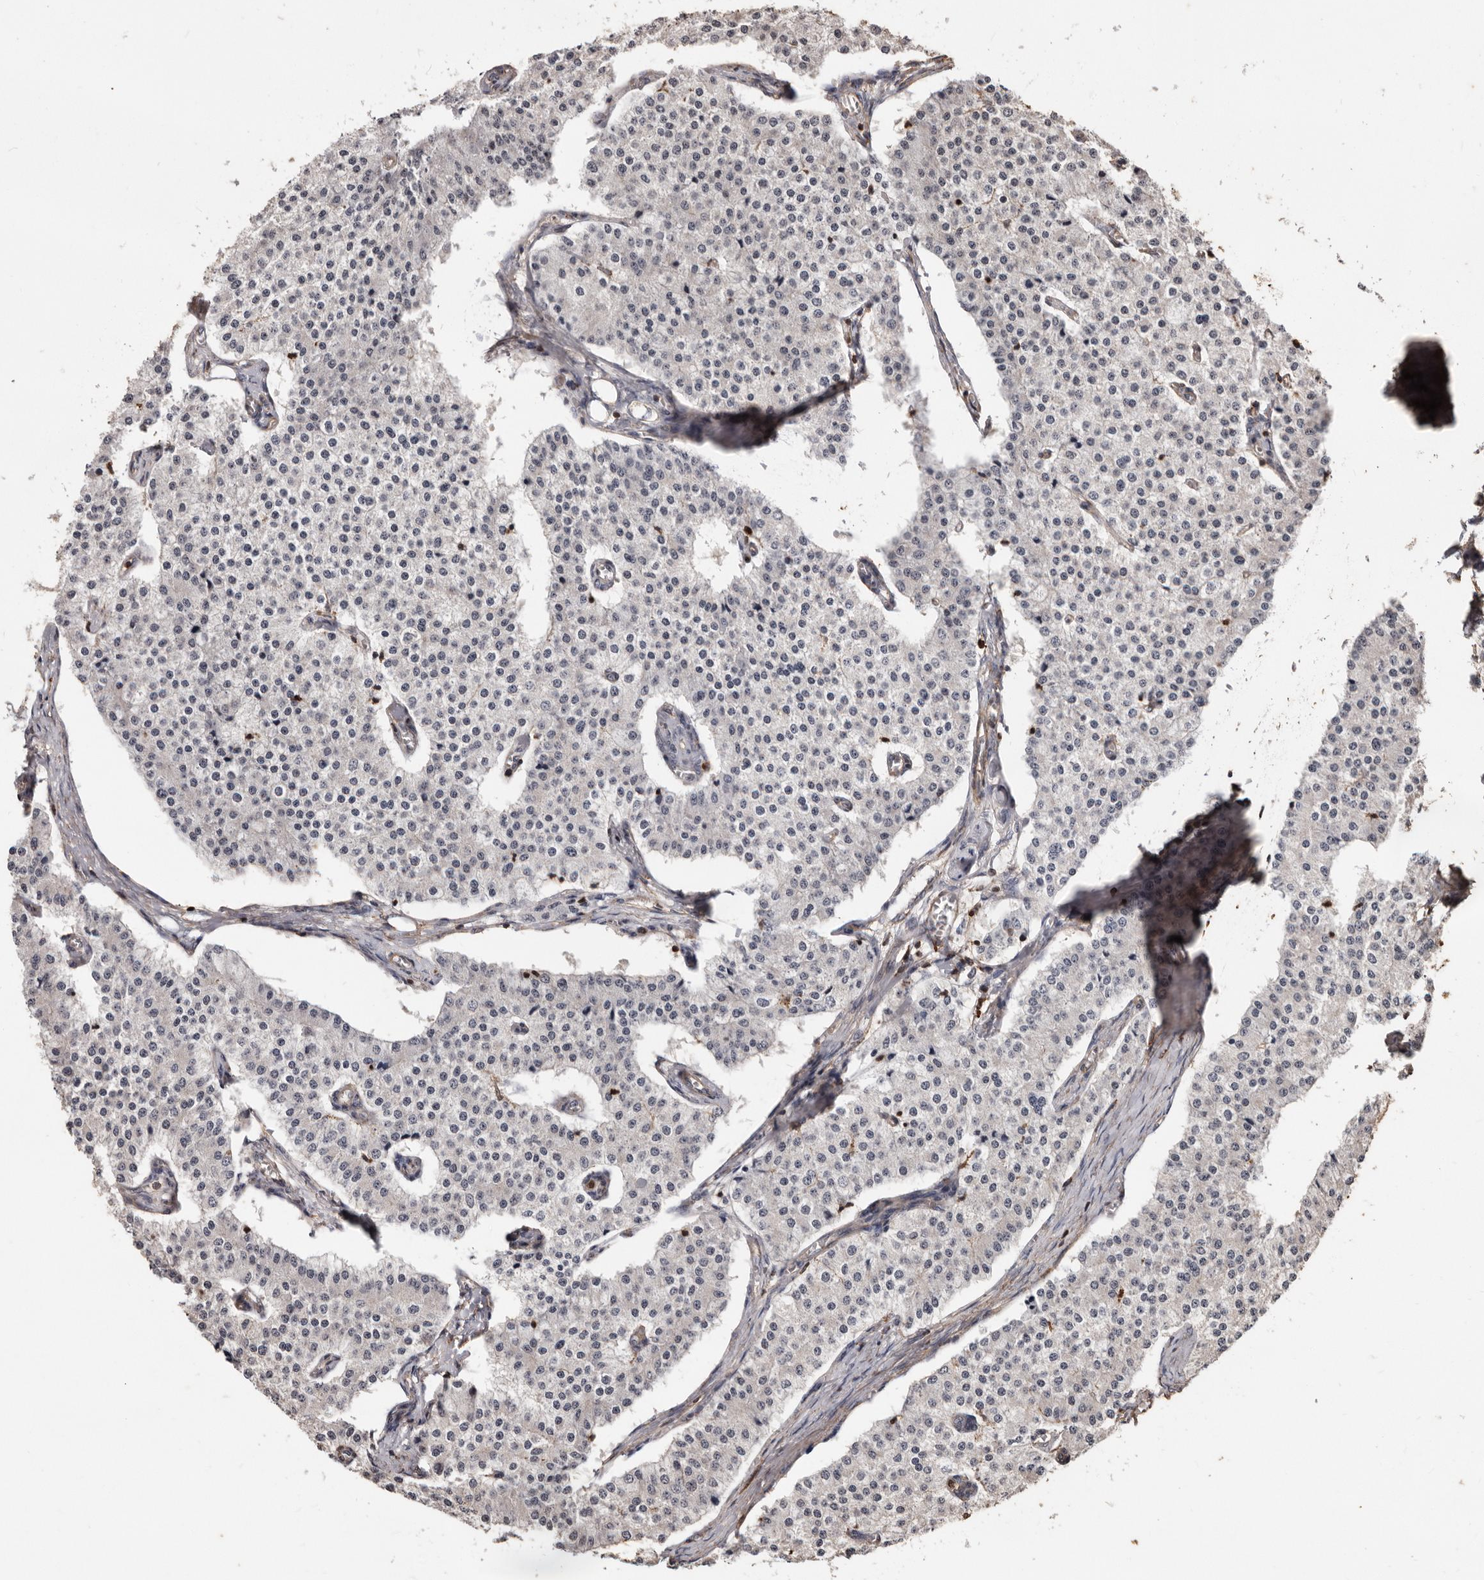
{"staining": {"intensity": "negative", "quantity": "none", "location": "none"}, "tissue": "carcinoid", "cell_type": "Tumor cells", "image_type": "cancer", "snomed": [{"axis": "morphology", "description": "Carcinoid, malignant, NOS"}, {"axis": "topography", "description": "Colon"}], "caption": "Human carcinoid stained for a protein using immunohistochemistry exhibits no positivity in tumor cells.", "gene": "GSK3A", "patient": {"sex": "female", "age": 52}}